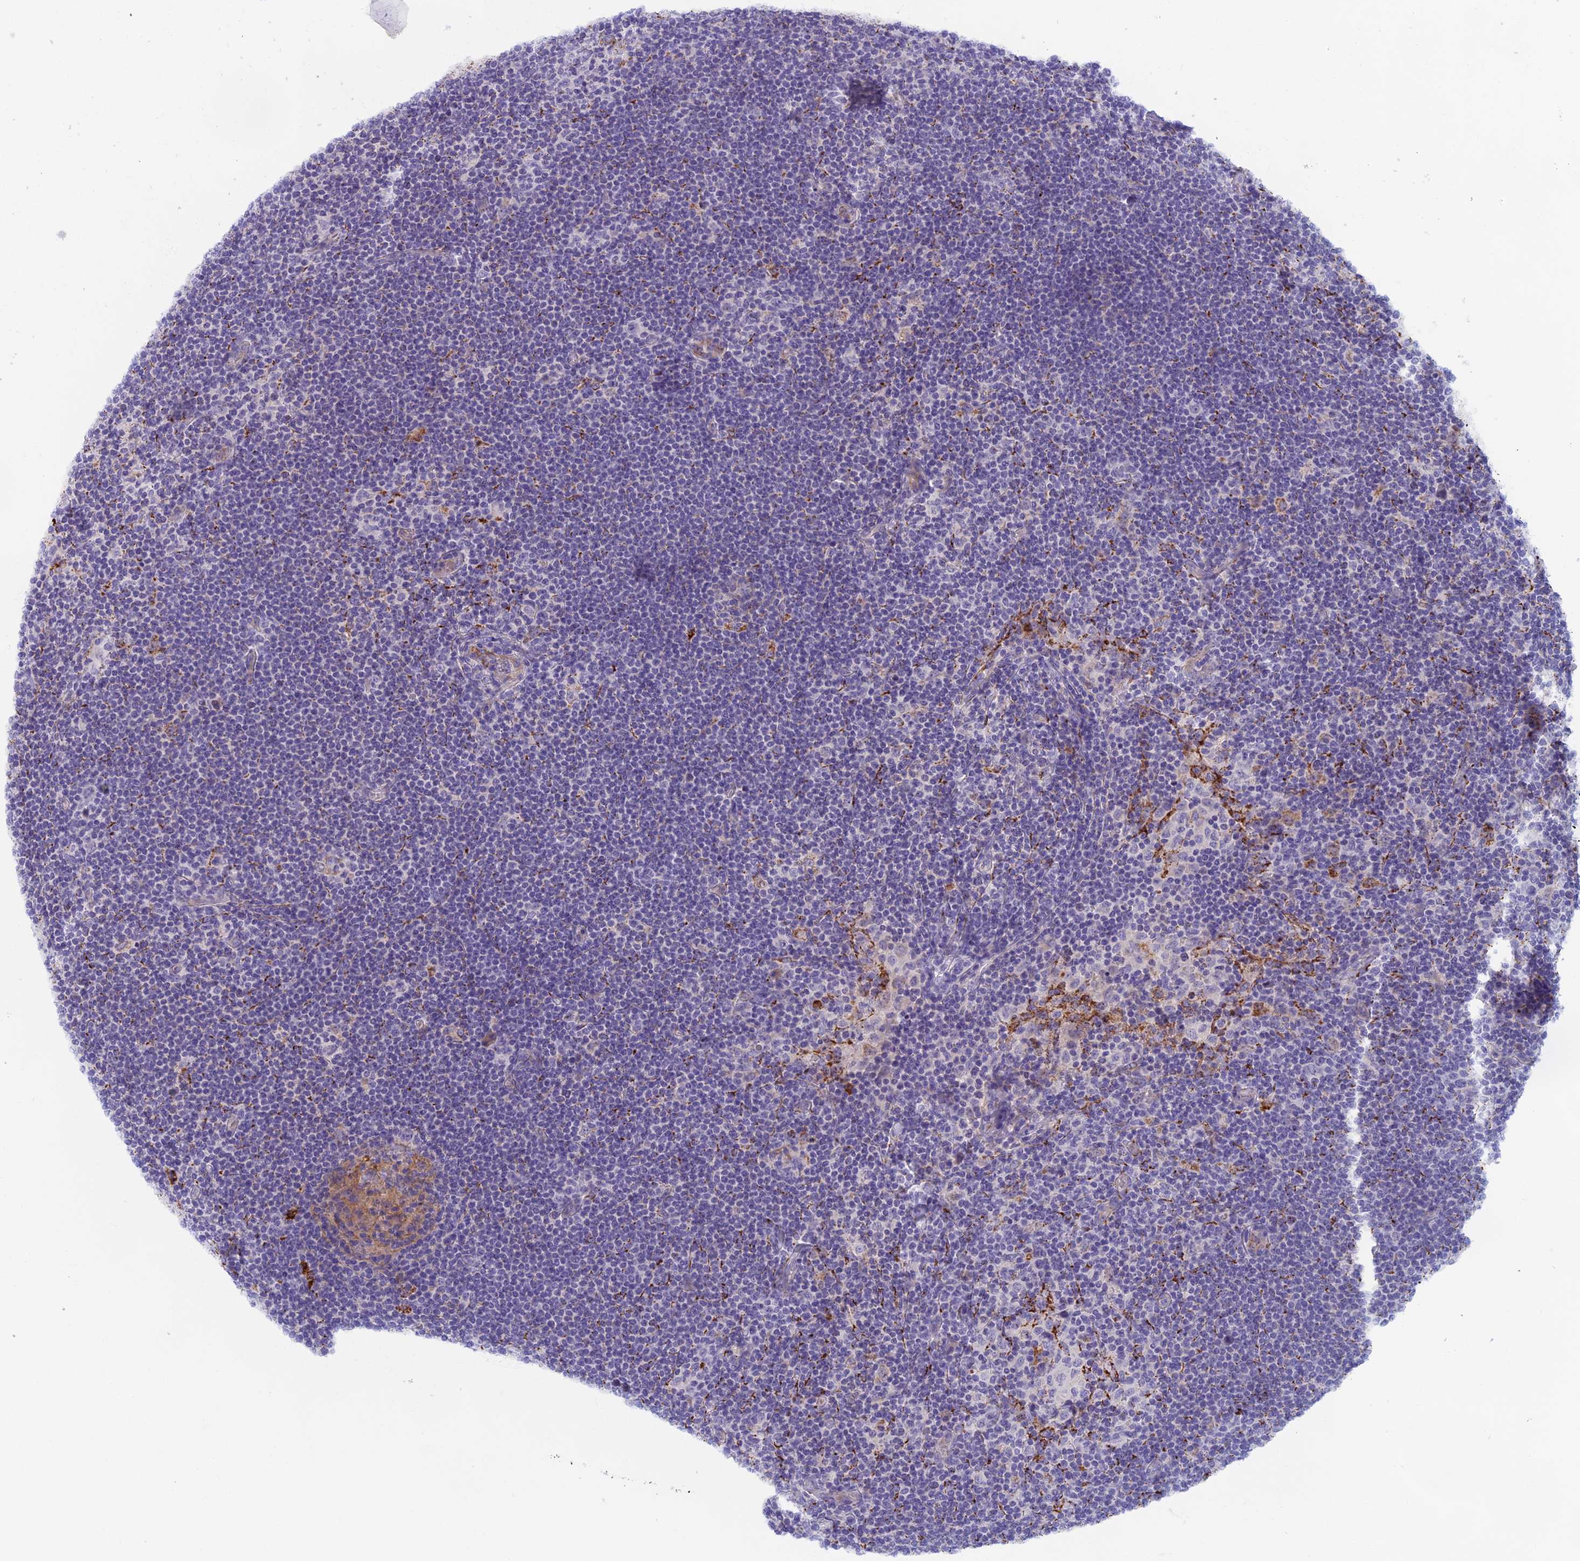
{"staining": {"intensity": "negative", "quantity": "none", "location": "none"}, "tissue": "lymphoma", "cell_type": "Tumor cells", "image_type": "cancer", "snomed": [{"axis": "morphology", "description": "Hodgkin's disease, NOS"}, {"axis": "topography", "description": "Lymph node"}], "caption": "The photomicrograph demonstrates no staining of tumor cells in Hodgkin's disease. (Immunohistochemistry, brightfield microscopy, high magnification).", "gene": "SEMA7A", "patient": {"sex": "female", "age": 57}}